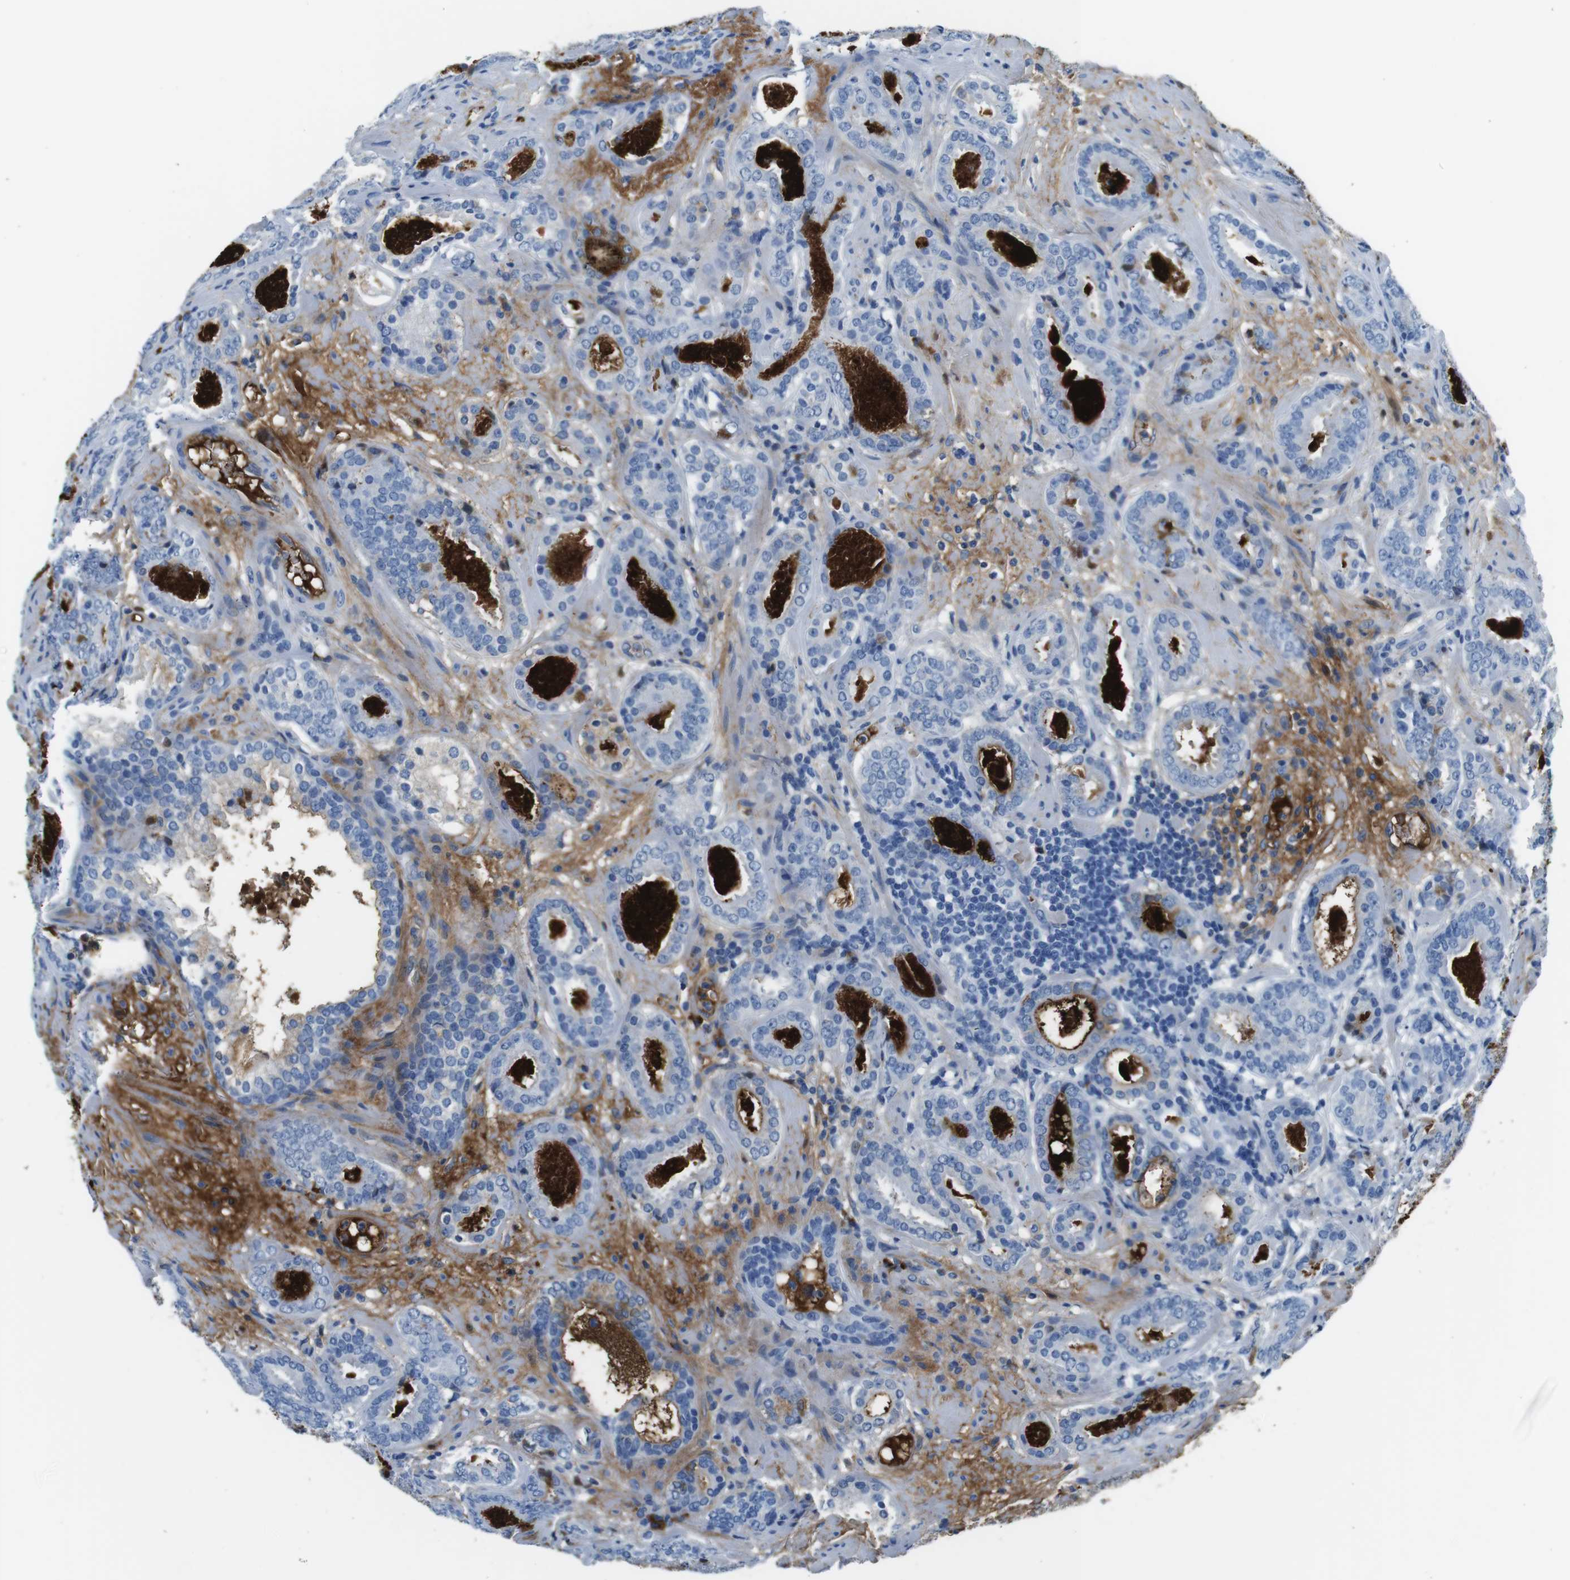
{"staining": {"intensity": "negative", "quantity": "none", "location": "none"}, "tissue": "prostate cancer", "cell_type": "Tumor cells", "image_type": "cancer", "snomed": [{"axis": "morphology", "description": "Adenocarcinoma, Low grade"}, {"axis": "topography", "description": "Prostate"}], "caption": "Immunohistochemistry (IHC) histopathology image of neoplastic tissue: human low-grade adenocarcinoma (prostate) stained with DAB displays no significant protein staining in tumor cells.", "gene": "IGKC", "patient": {"sex": "male", "age": 69}}